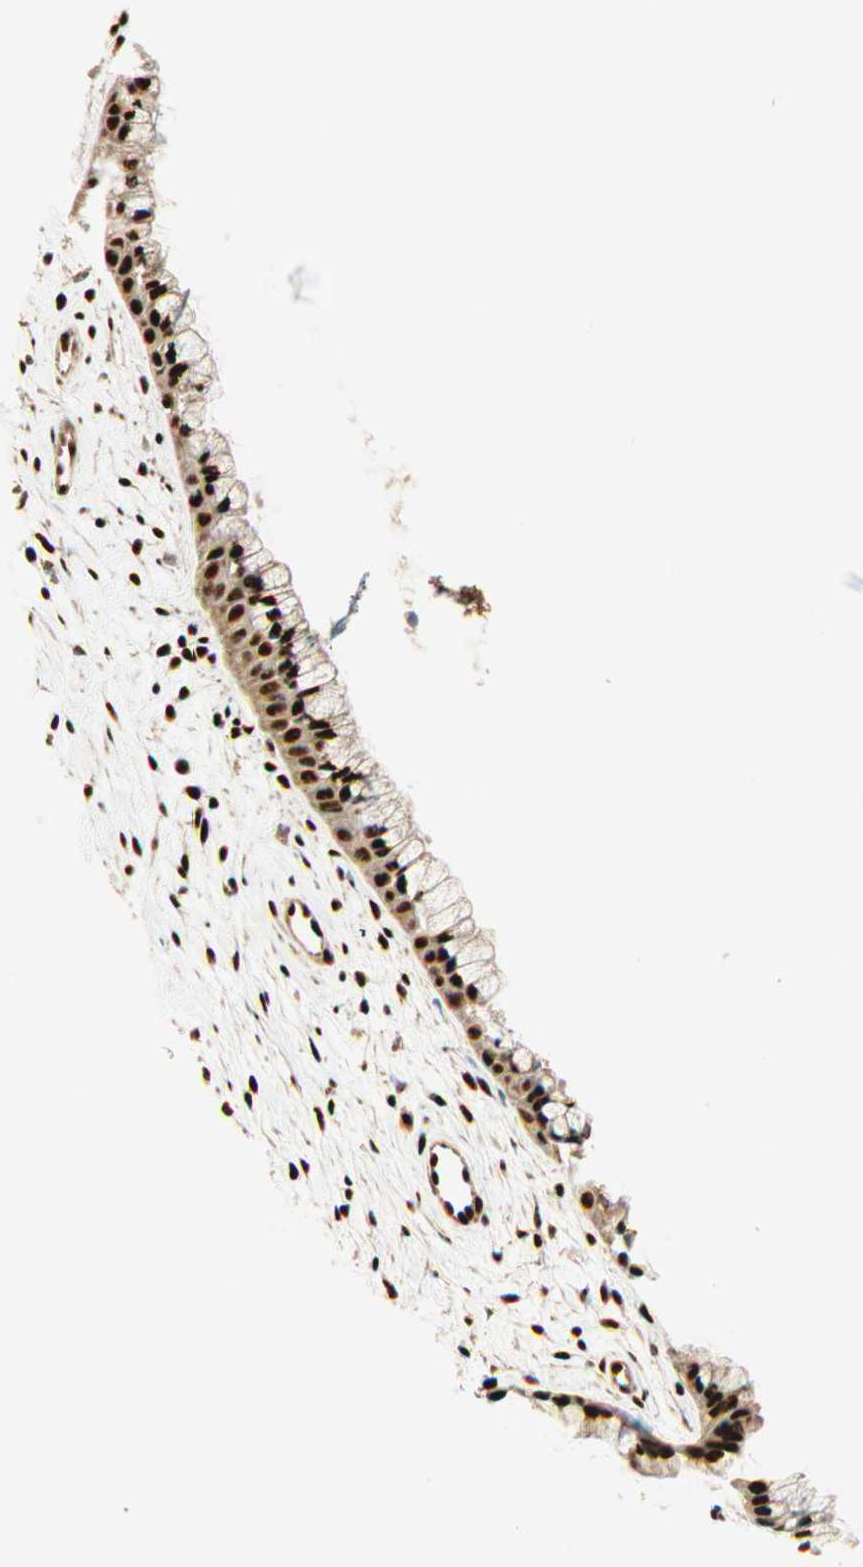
{"staining": {"intensity": "strong", "quantity": ">75%", "location": "cytoplasmic/membranous,nuclear"}, "tissue": "cervix", "cell_type": "Glandular cells", "image_type": "normal", "snomed": [{"axis": "morphology", "description": "Normal tissue, NOS"}, {"axis": "topography", "description": "Cervix"}], "caption": "Immunohistochemical staining of normal cervix reveals strong cytoplasmic/membranous,nuclear protein positivity in about >75% of glandular cells. (Stains: DAB (3,3'-diaminobenzidine) in brown, nuclei in blue, Microscopy: brightfield microscopy at high magnification).", "gene": "PNPLA6", "patient": {"sex": "female", "age": 39}}